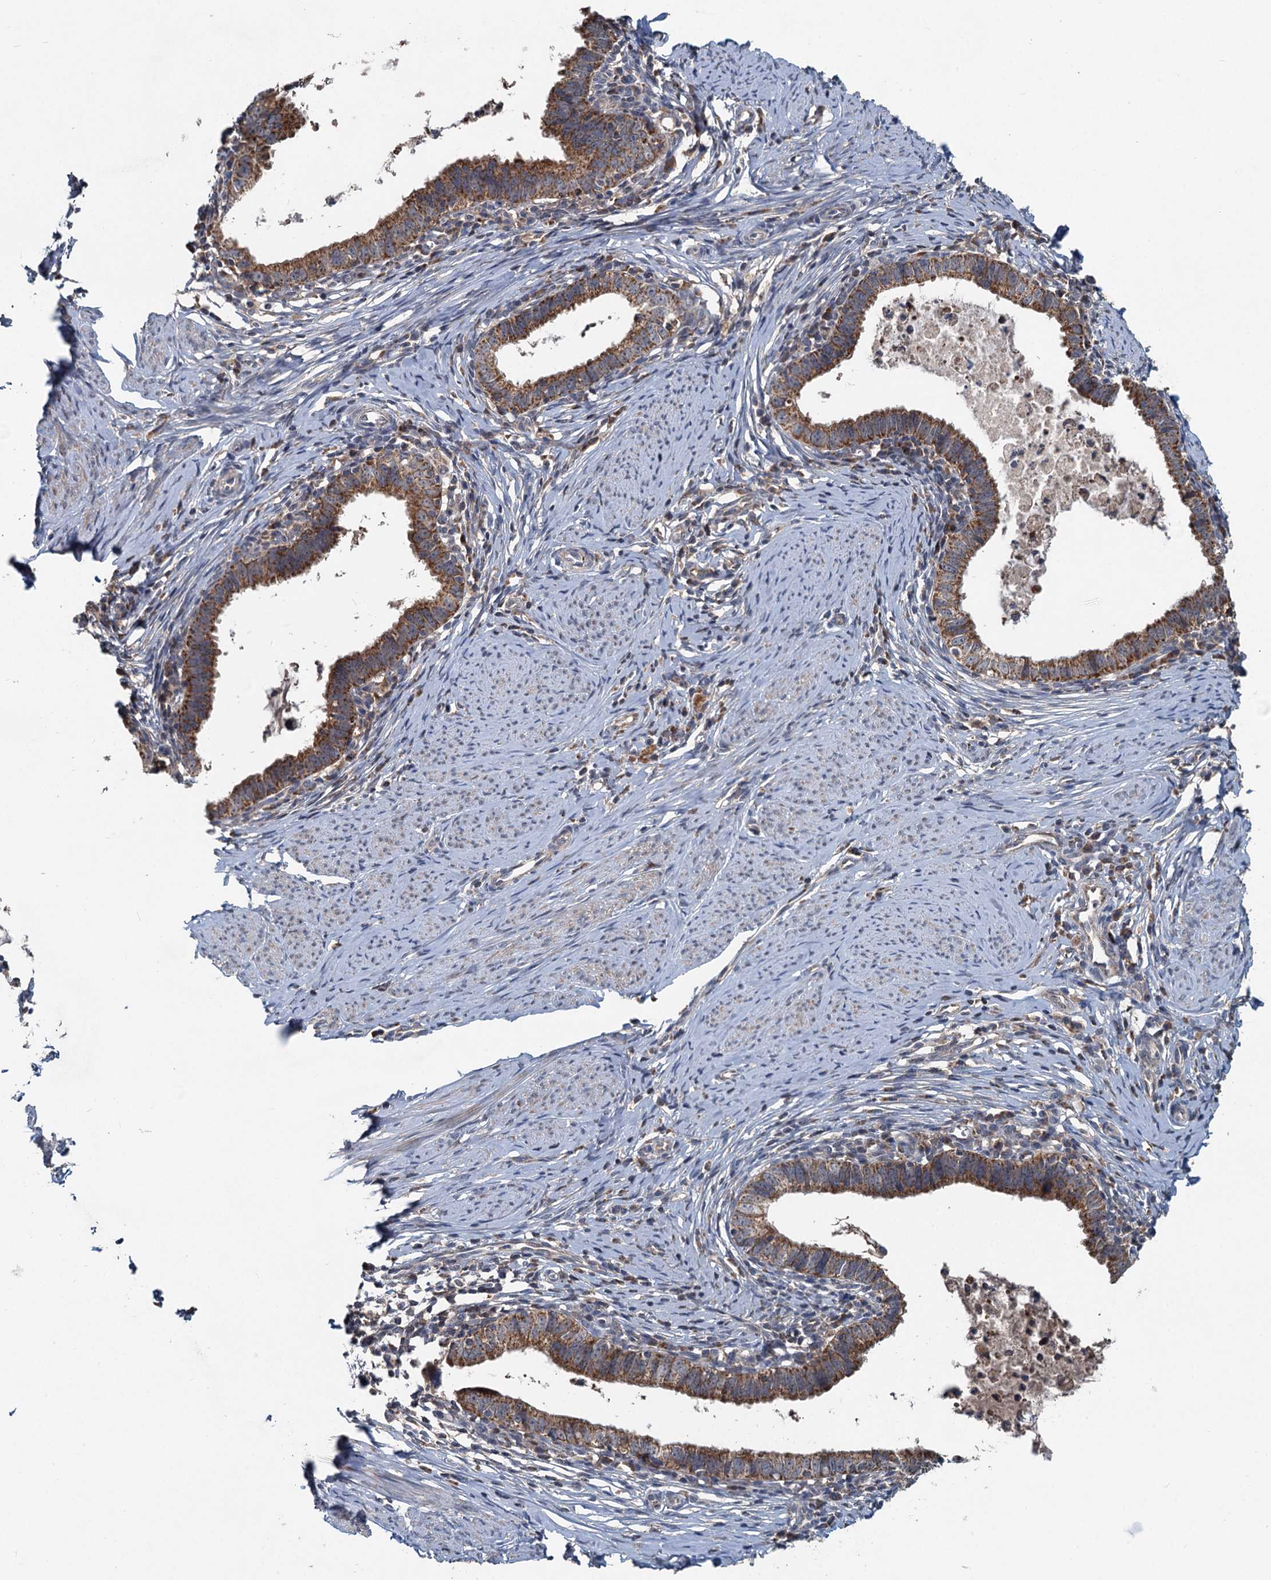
{"staining": {"intensity": "moderate", "quantity": ">75%", "location": "cytoplasmic/membranous"}, "tissue": "cervical cancer", "cell_type": "Tumor cells", "image_type": "cancer", "snomed": [{"axis": "morphology", "description": "Adenocarcinoma, NOS"}, {"axis": "topography", "description": "Cervix"}], "caption": "Immunohistochemistry (IHC) histopathology image of cervical cancer (adenocarcinoma) stained for a protein (brown), which displays medium levels of moderate cytoplasmic/membranous positivity in approximately >75% of tumor cells.", "gene": "OTUB1", "patient": {"sex": "female", "age": 36}}